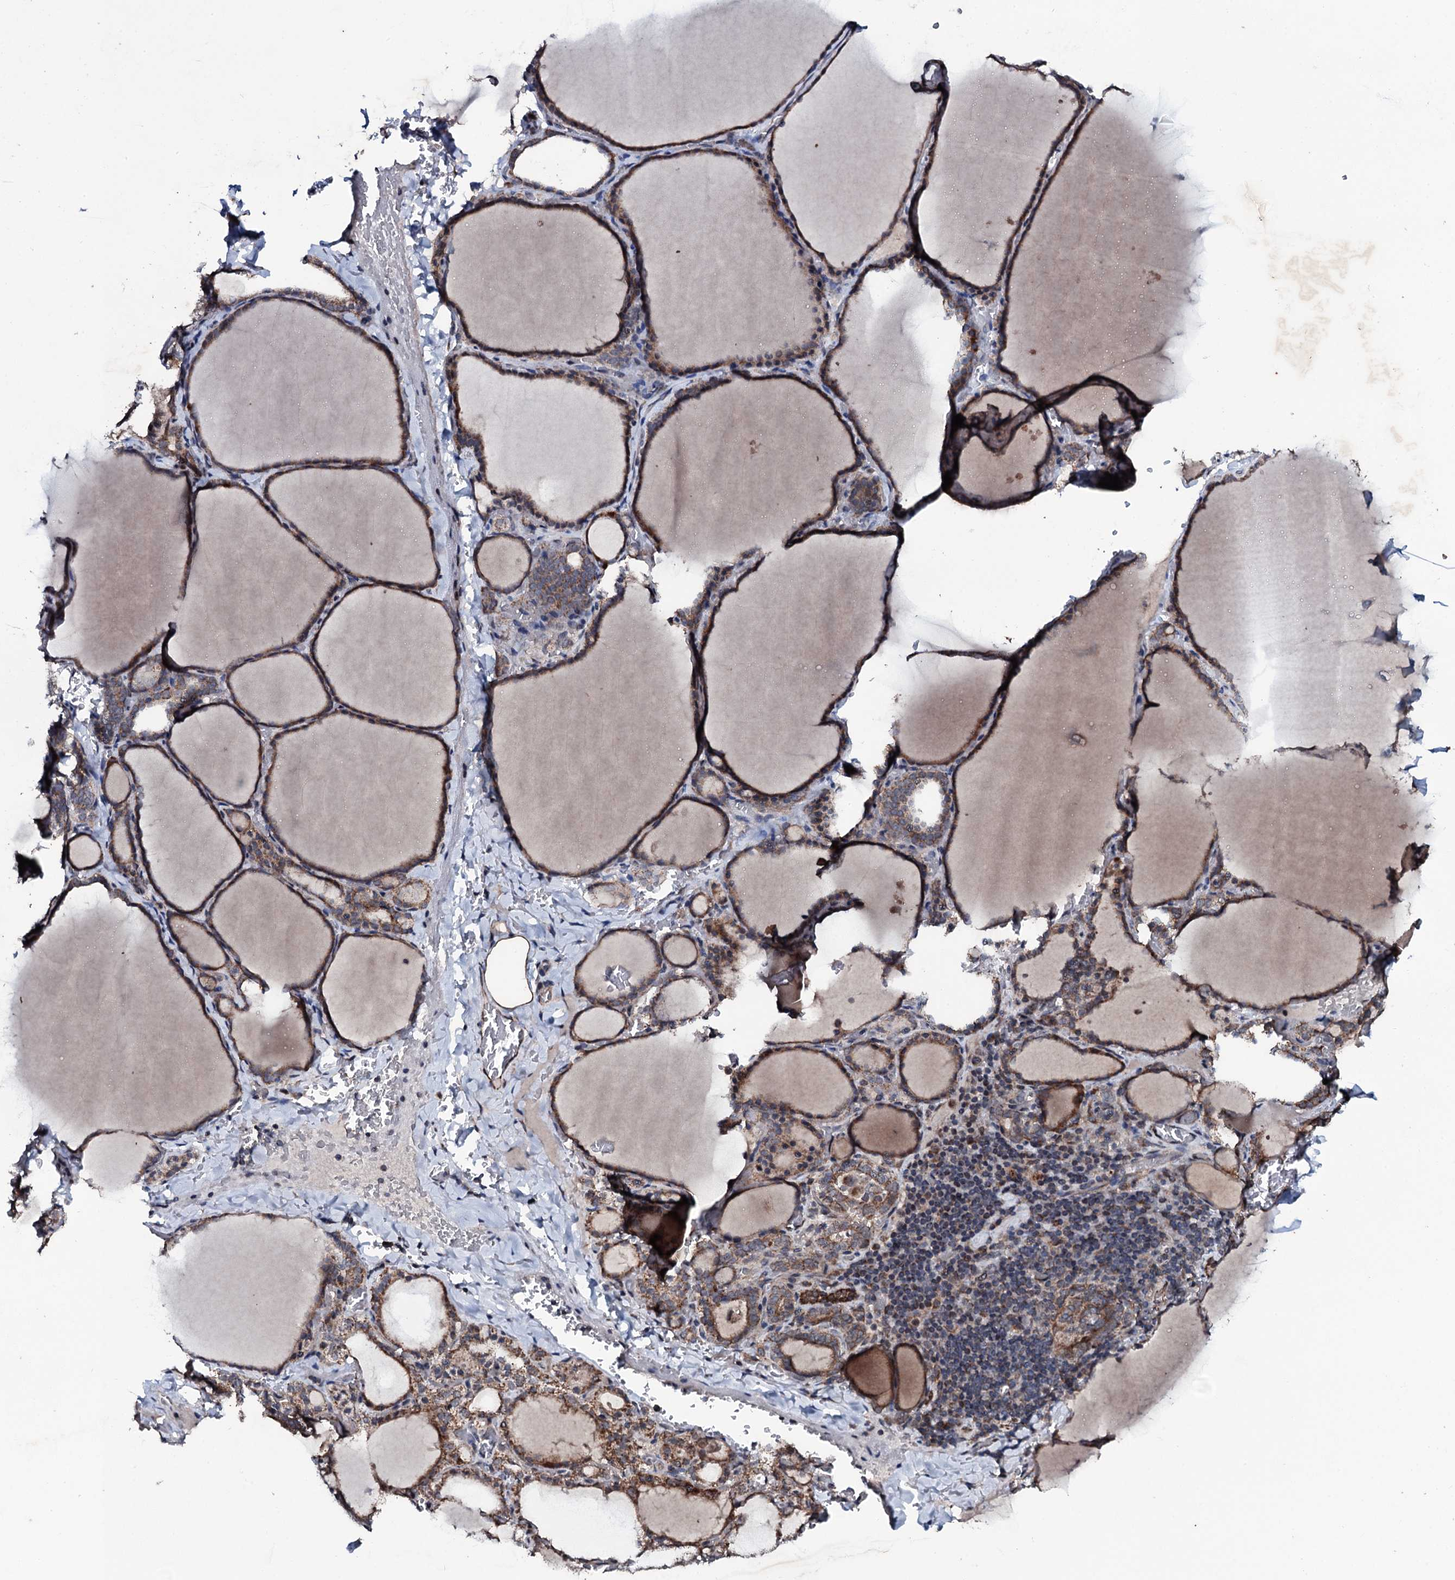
{"staining": {"intensity": "moderate", "quantity": ">75%", "location": "cytoplasmic/membranous"}, "tissue": "thyroid gland", "cell_type": "Glandular cells", "image_type": "normal", "snomed": [{"axis": "morphology", "description": "Normal tissue, NOS"}, {"axis": "topography", "description": "Thyroid gland"}], "caption": "An IHC micrograph of normal tissue is shown. Protein staining in brown labels moderate cytoplasmic/membranous positivity in thyroid gland within glandular cells. The staining is performed using DAB brown chromogen to label protein expression. The nuclei are counter-stained blue using hematoxylin.", "gene": "MRPS31", "patient": {"sex": "female", "age": 39}}